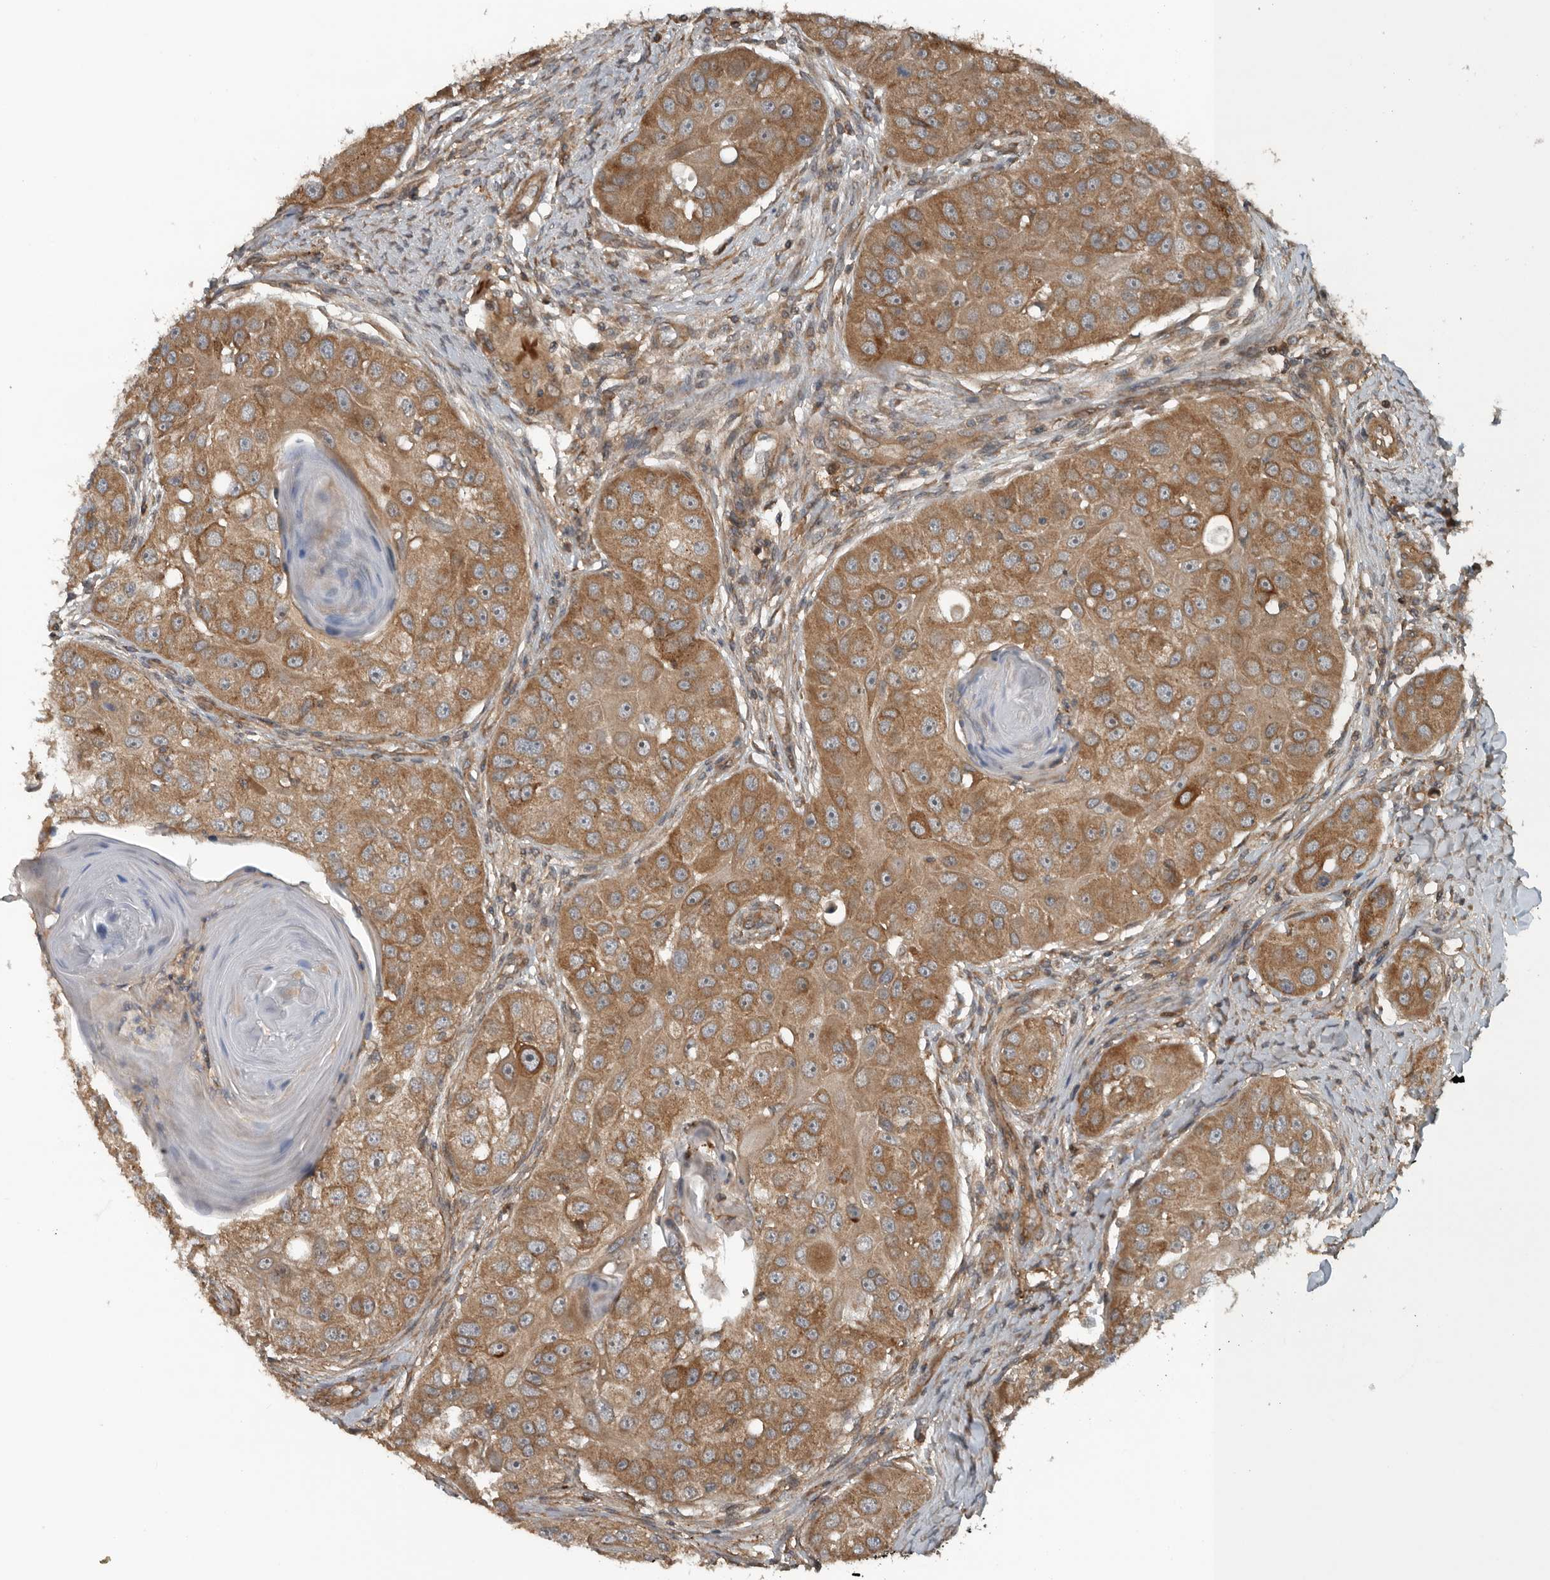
{"staining": {"intensity": "moderate", "quantity": ">75%", "location": "cytoplasmic/membranous"}, "tissue": "head and neck cancer", "cell_type": "Tumor cells", "image_type": "cancer", "snomed": [{"axis": "morphology", "description": "Normal tissue, NOS"}, {"axis": "morphology", "description": "Squamous cell carcinoma, NOS"}, {"axis": "topography", "description": "Skeletal muscle"}, {"axis": "topography", "description": "Head-Neck"}], "caption": "Head and neck cancer tissue shows moderate cytoplasmic/membranous expression in about >75% of tumor cells, visualized by immunohistochemistry.", "gene": "AMFR", "patient": {"sex": "male", "age": 51}}